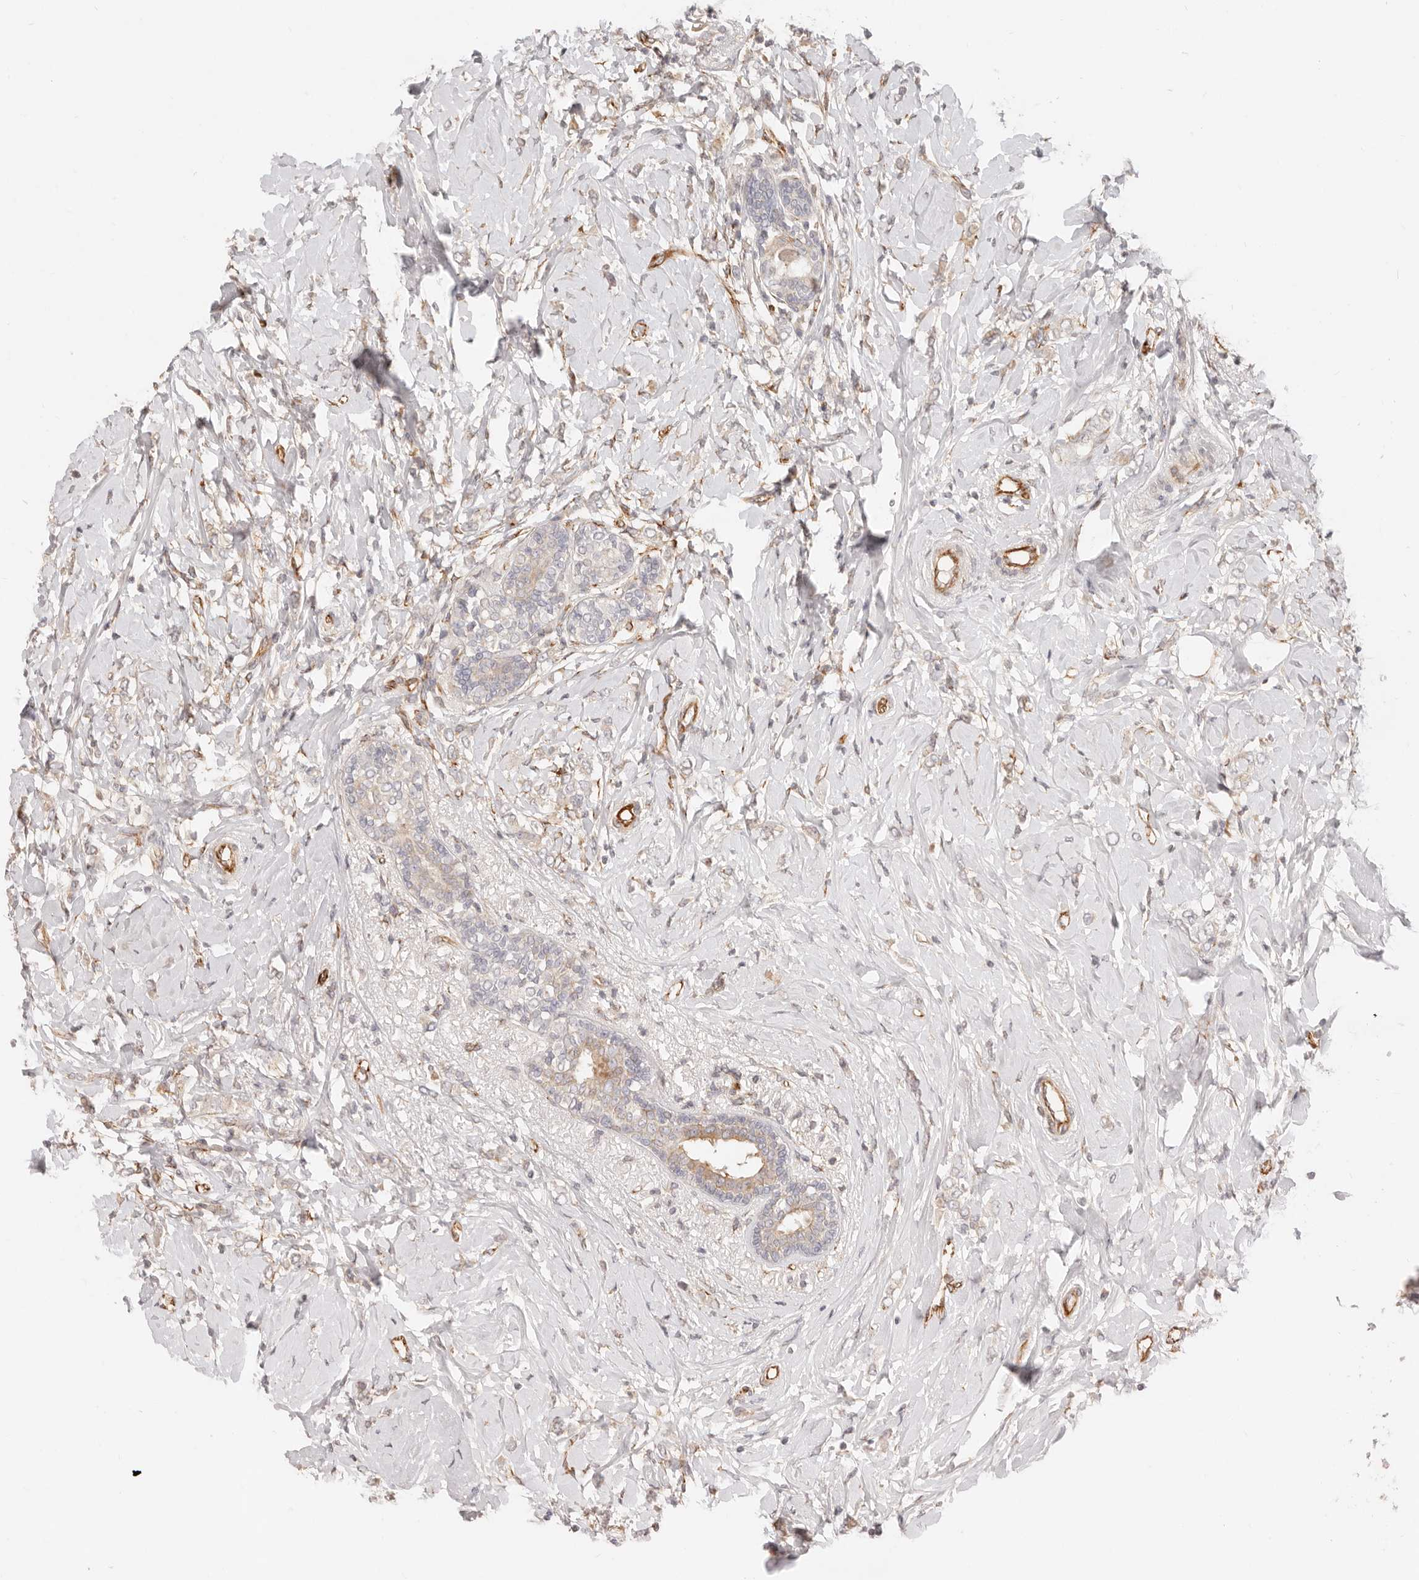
{"staining": {"intensity": "weak", "quantity": "<25%", "location": "cytoplasmic/membranous"}, "tissue": "breast cancer", "cell_type": "Tumor cells", "image_type": "cancer", "snomed": [{"axis": "morphology", "description": "Normal tissue, NOS"}, {"axis": "morphology", "description": "Lobular carcinoma"}, {"axis": "topography", "description": "Breast"}], "caption": "An image of human lobular carcinoma (breast) is negative for staining in tumor cells. (Brightfield microscopy of DAB (3,3'-diaminobenzidine) immunohistochemistry (IHC) at high magnification).", "gene": "SASS6", "patient": {"sex": "female", "age": 47}}